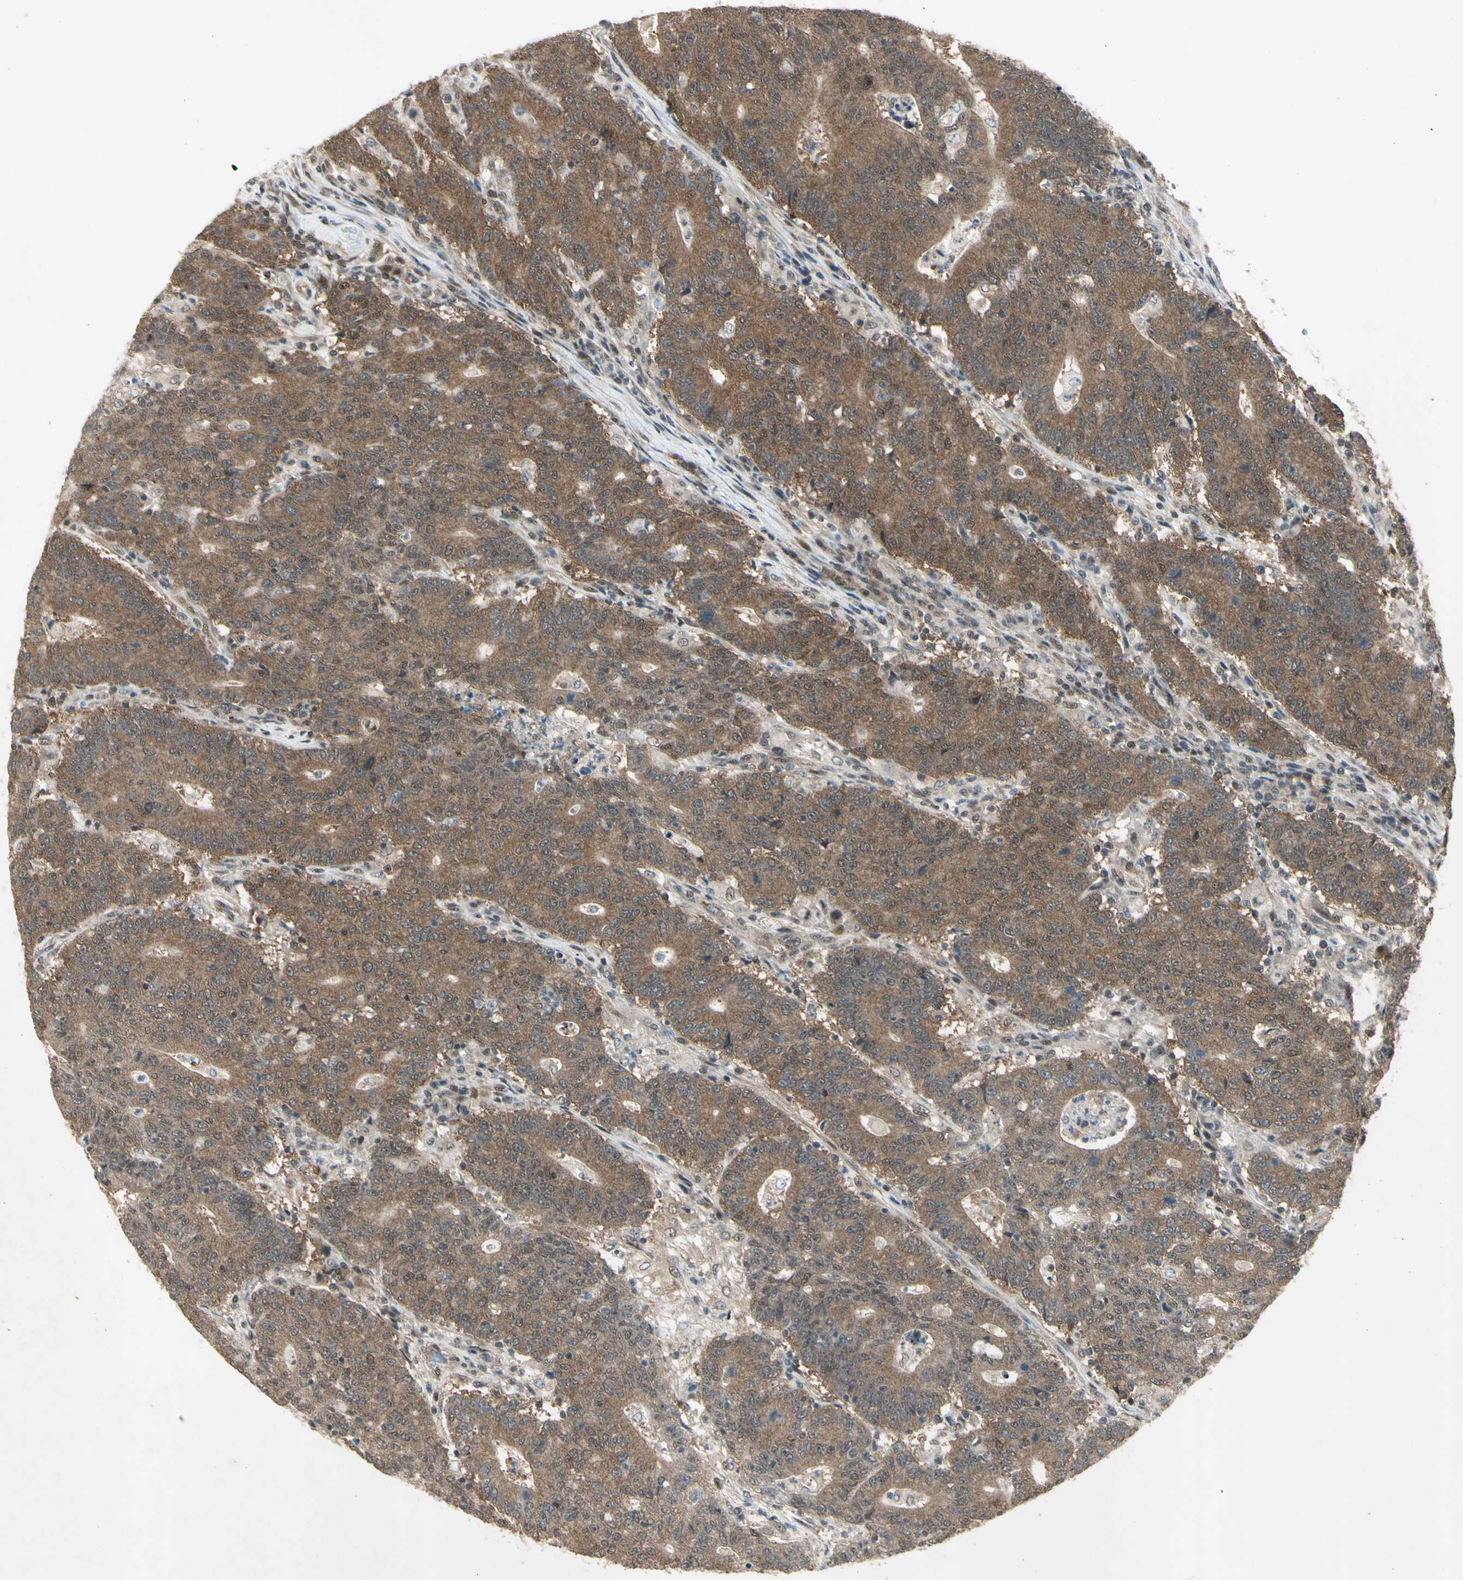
{"staining": {"intensity": "moderate", "quantity": ">75%", "location": "cytoplasmic/membranous"}, "tissue": "colorectal cancer", "cell_type": "Tumor cells", "image_type": "cancer", "snomed": [{"axis": "morphology", "description": "Normal tissue, NOS"}, {"axis": "morphology", "description": "Adenocarcinoma, NOS"}, {"axis": "topography", "description": "Colon"}], "caption": "Colorectal cancer (adenocarcinoma) was stained to show a protein in brown. There is medium levels of moderate cytoplasmic/membranous expression in approximately >75% of tumor cells. Using DAB (3,3'-diaminobenzidine) (brown) and hematoxylin (blue) stains, captured at high magnification using brightfield microscopy.", "gene": "PSMD5", "patient": {"sex": "female", "age": 75}}